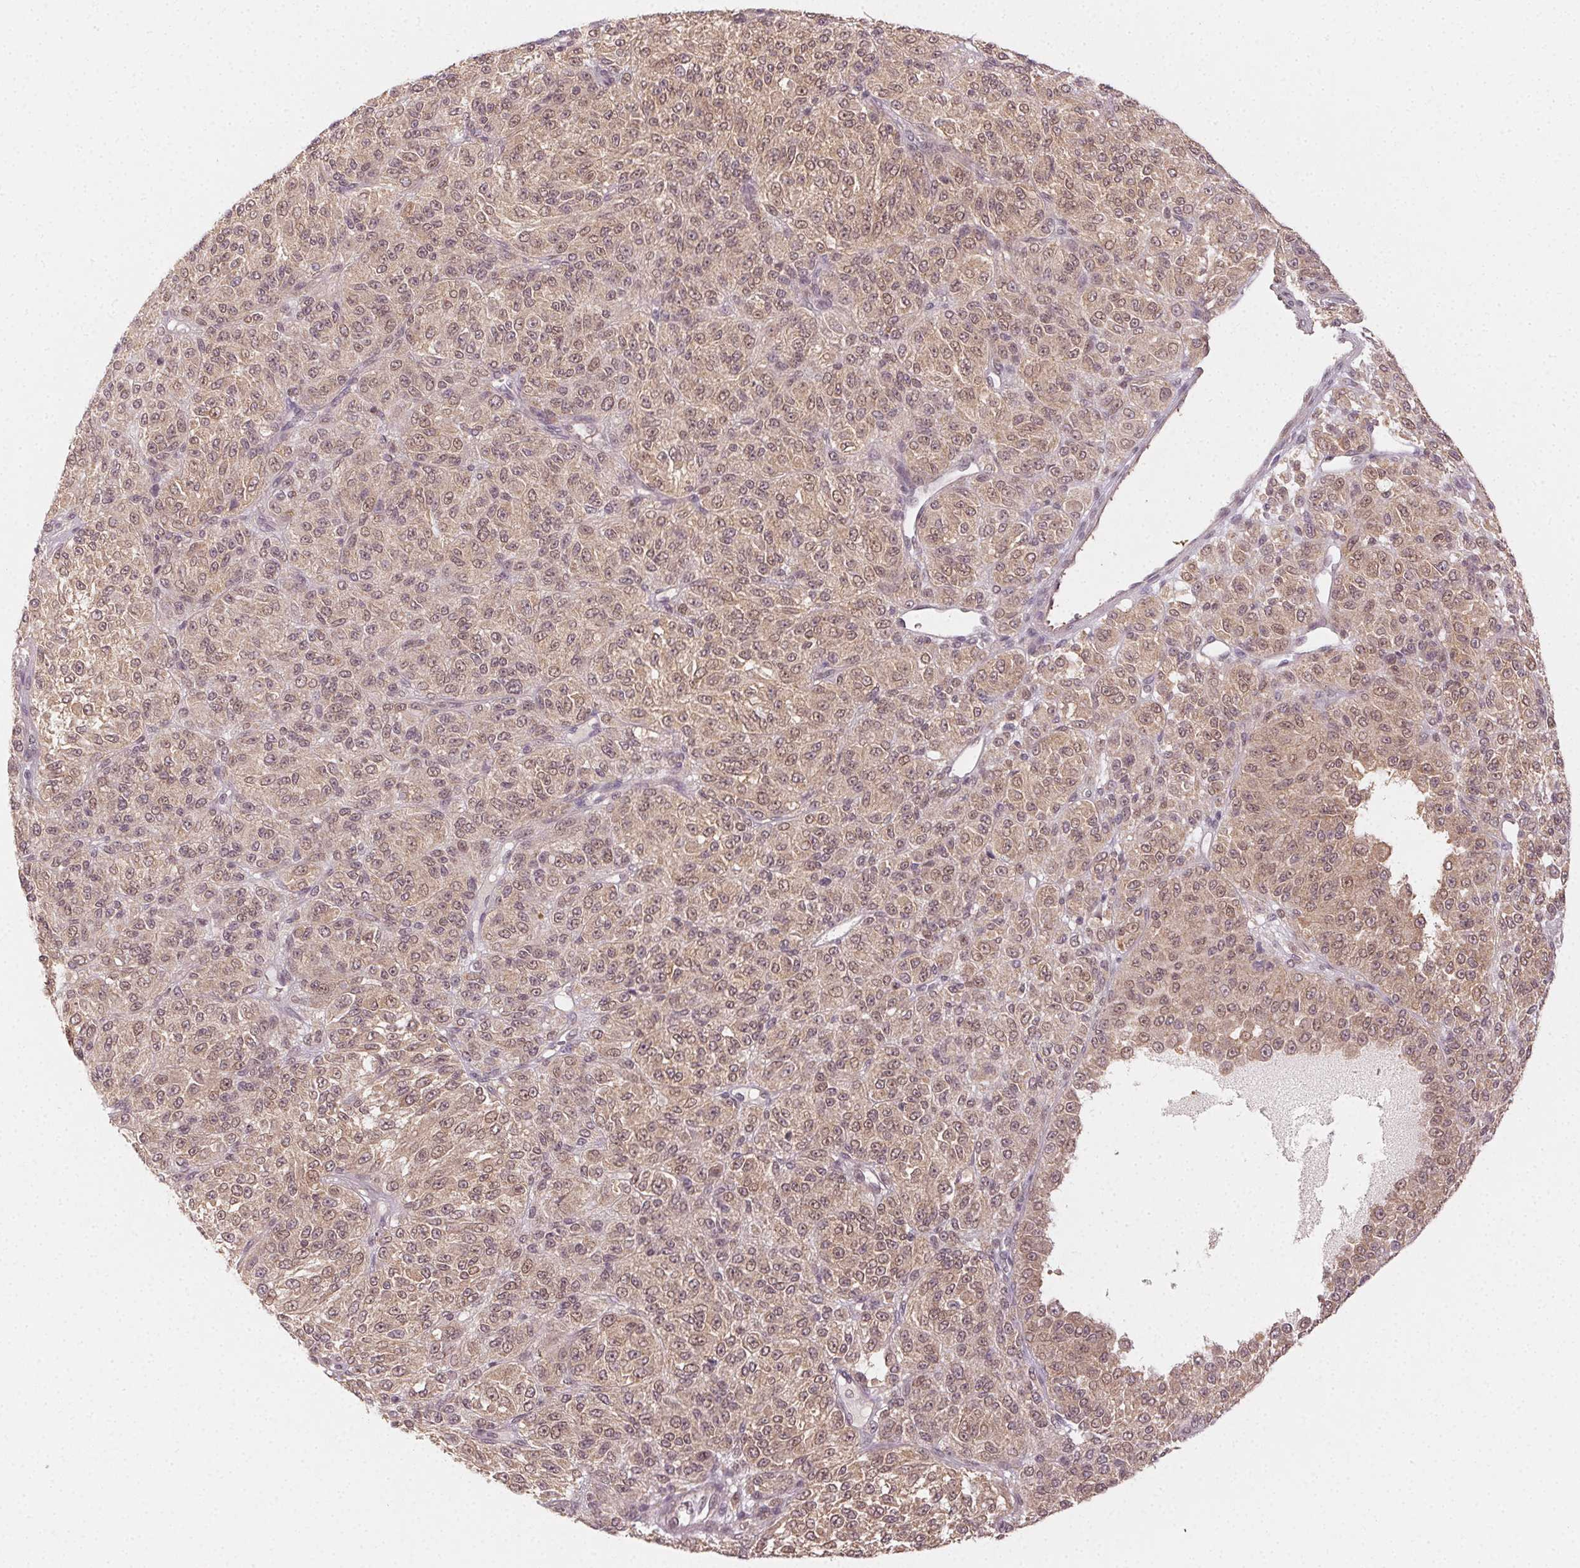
{"staining": {"intensity": "weak", "quantity": "25%-75%", "location": "cytoplasmic/membranous,nuclear"}, "tissue": "melanoma", "cell_type": "Tumor cells", "image_type": "cancer", "snomed": [{"axis": "morphology", "description": "Malignant melanoma, Metastatic site"}, {"axis": "topography", "description": "Brain"}], "caption": "Brown immunohistochemical staining in malignant melanoma (metastatic site) shows weak cytoplasmic/membranous and nuclear staining in about 25%-75% of tumor cells.", "gene": "MAPK14", "patient": {"sex": "female", "age": 56}}